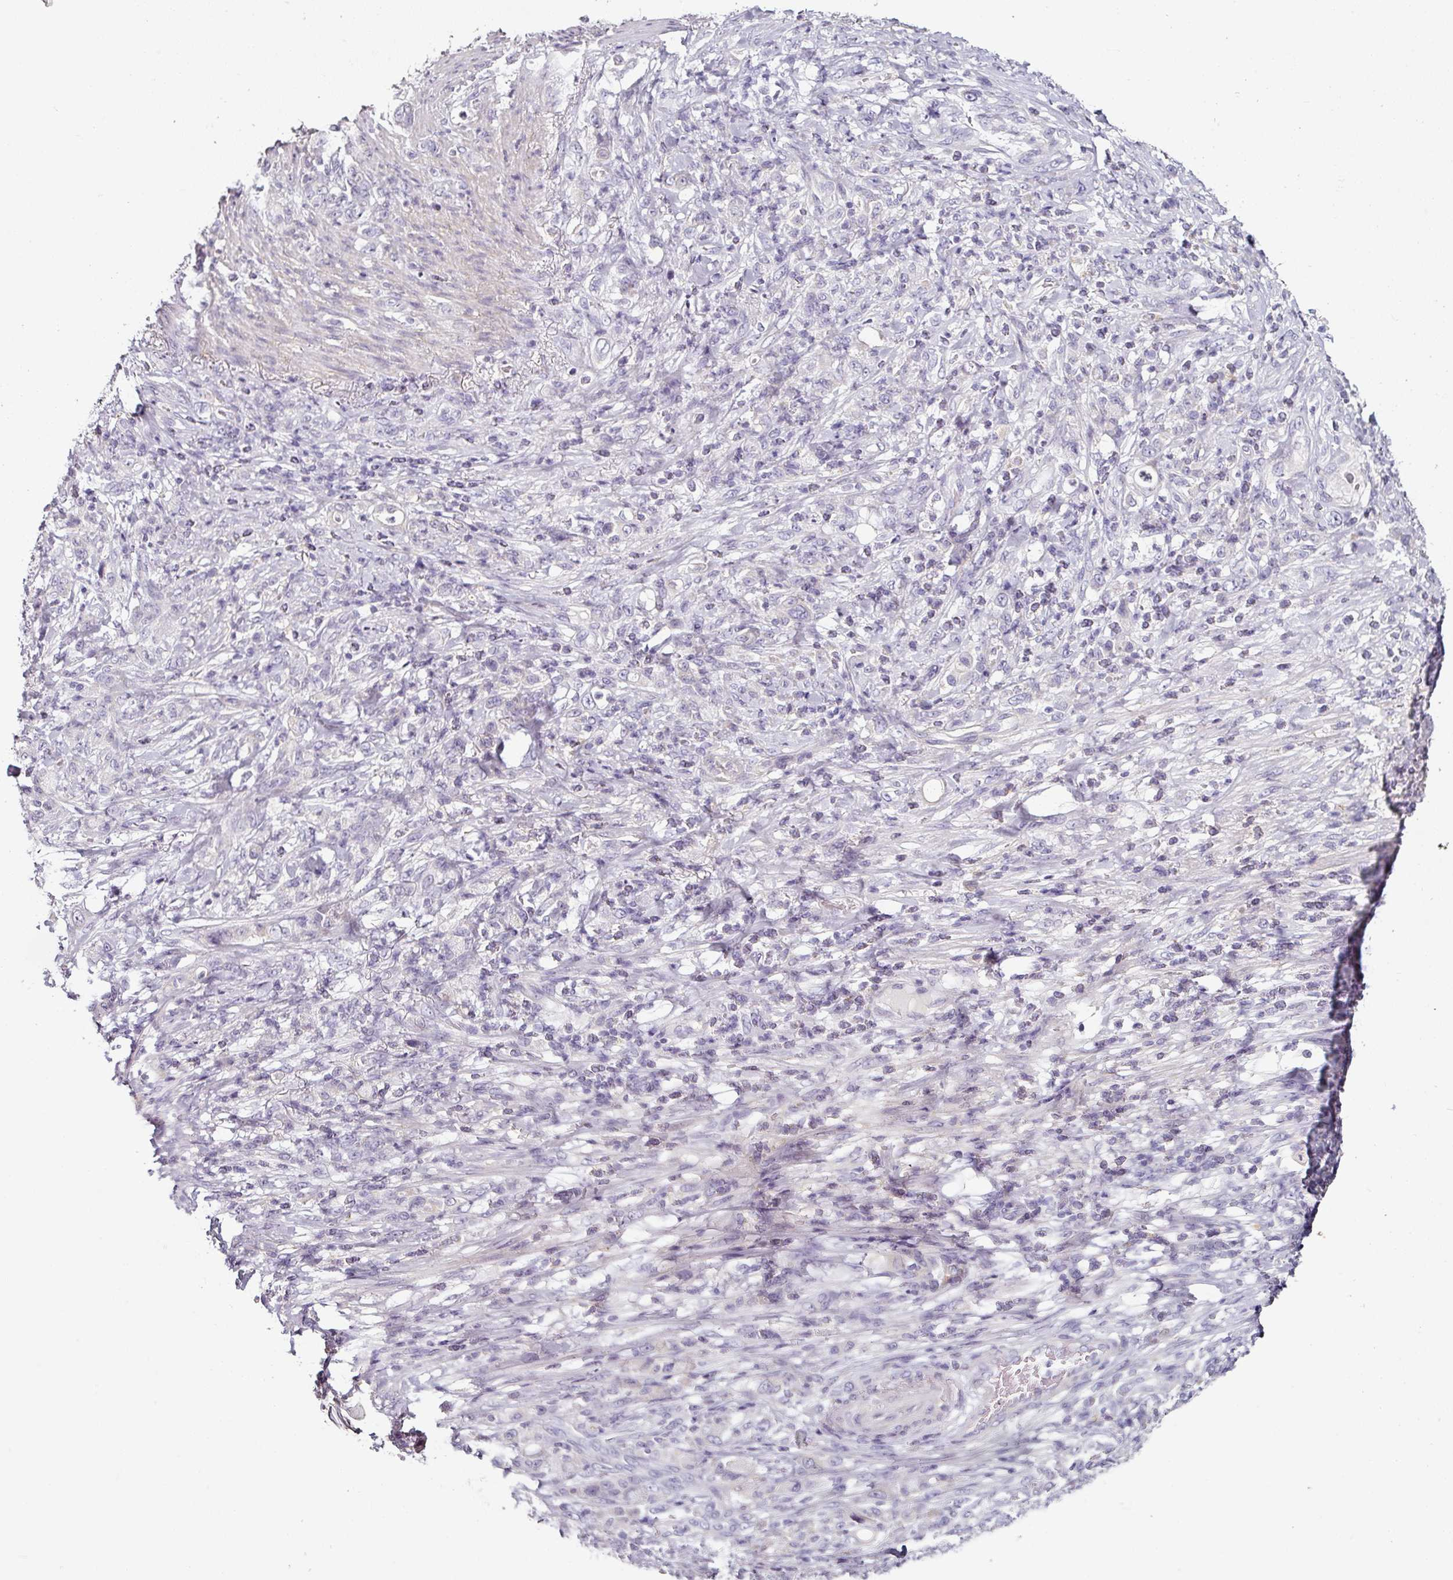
{"staining": {"intensity": "negative", "quantity": "none", "location": "none"}, "tissue": "stomach cancer", "cell_type": "Tumor cells", "image_type": "cancer", "snomed": [{"axis": "morphology", "description": "Adenocarcinoma, NOS"}, {"axis": "topography", "description": "Stomach"}], "caption": "Tumor cells are negative for brown protein staining in stomach adenocarcinoma. The staining was performed using DAB (3,3'-diaminobenzidine) to visualize the protein expression in brown, while the nuclei were stained in blue with hematoxylin (Magnification: 20x).", "gene": "CAP2", "patient": {"sex": "female", "age": 79}}